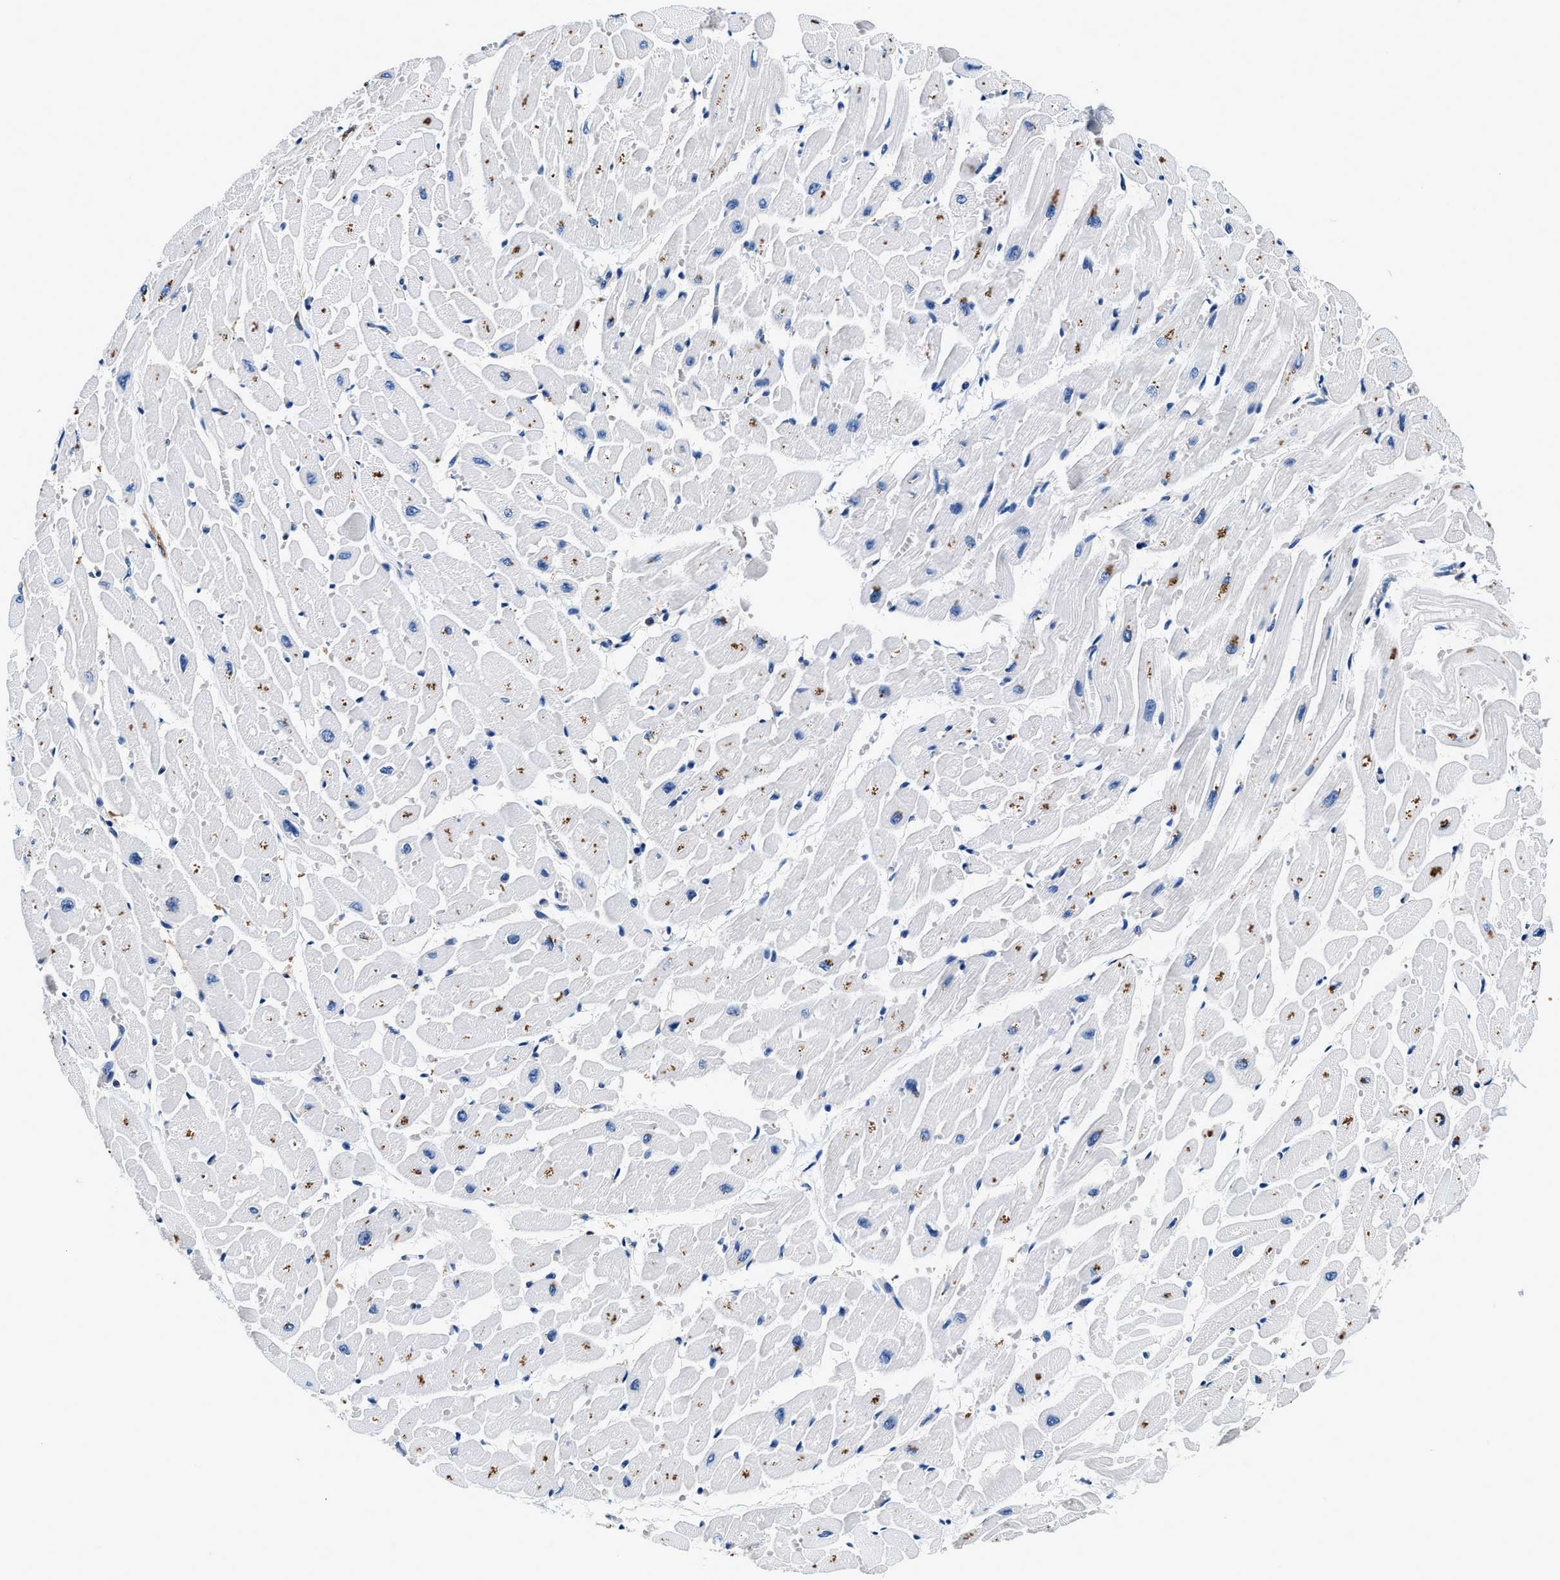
{"staining": {"intensity": "moderate", "quantity": "25%-75%", "location": "cytoplasmic/membranous"}, "tissue": "heart muscle", "cell_type": "Cardiomyocytes", "image_type": "normal", "snomed": [{"axis": "morphology", "description": "Normal tissue, NOS"}, {"axis": "topography", "description": "Heart"}], "caption": "An immunohistochemistry histopathology image of normal tissue is shown. Protein staining in brown highlights moderate cytoplasmic/membranous positivity in heart muscle within cardiomyocytes.", "gene": "ZFAND3", "patient": {"sex": "male", "age": 45}}